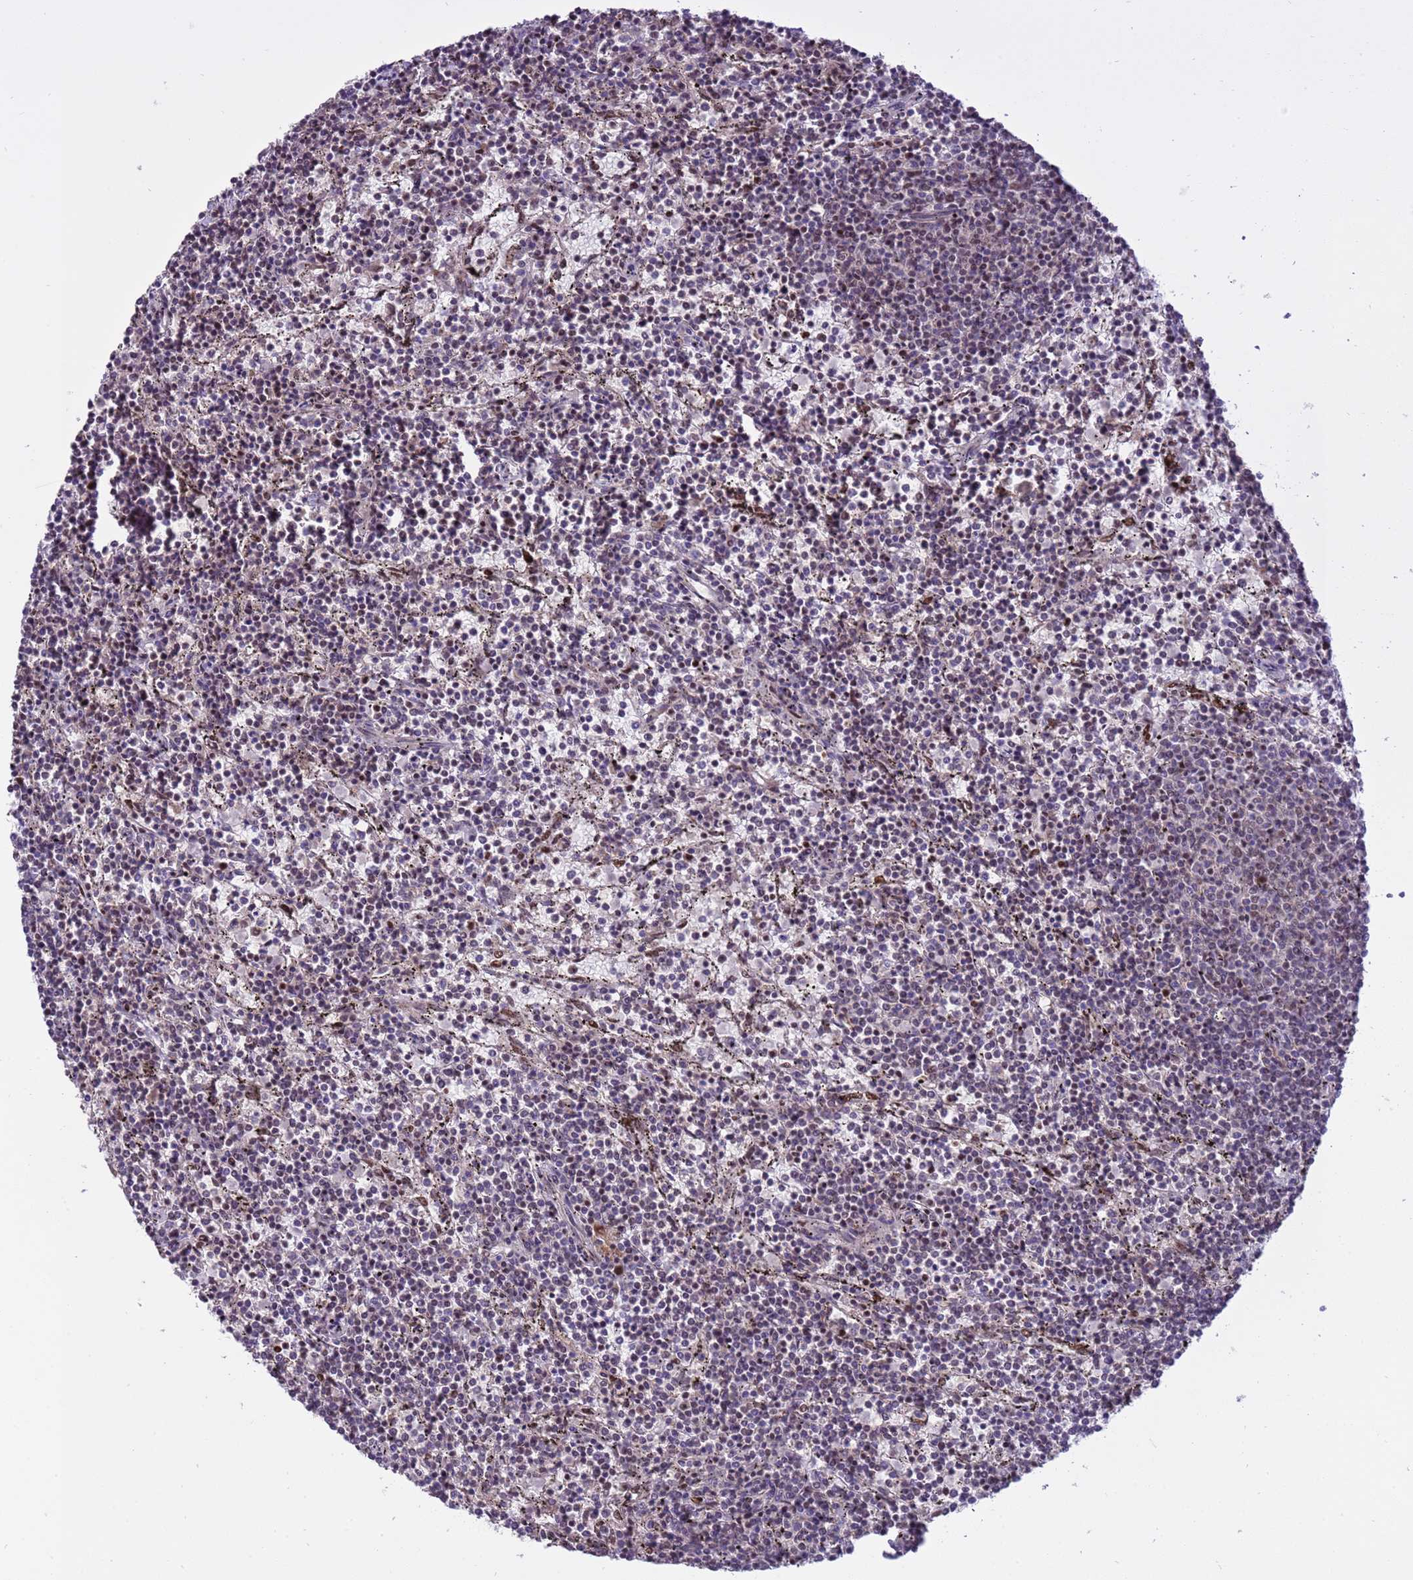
{"staining": {"intensity": "negative", "quantity": "none", "location": "none"}, "tissue": "lymphoma", "cell_type": "Tumor cells", "image_type": "cancer", "snomed": [{"axis": "morphology", "description": "Malignant lymphoma, non-Hodgkin's type, Low grade"}, {"axis": "topography", "description": "Spleen"}], "caption": "This is a image of immunohistochemistry staining of lymphoma, which shows no positivity in tumor cells. (Brightfield microscopy of DAB immunohistochemistry at high magnification).", "gene": "PPM1H", "patient": {"sex": "female", "age": 50}}